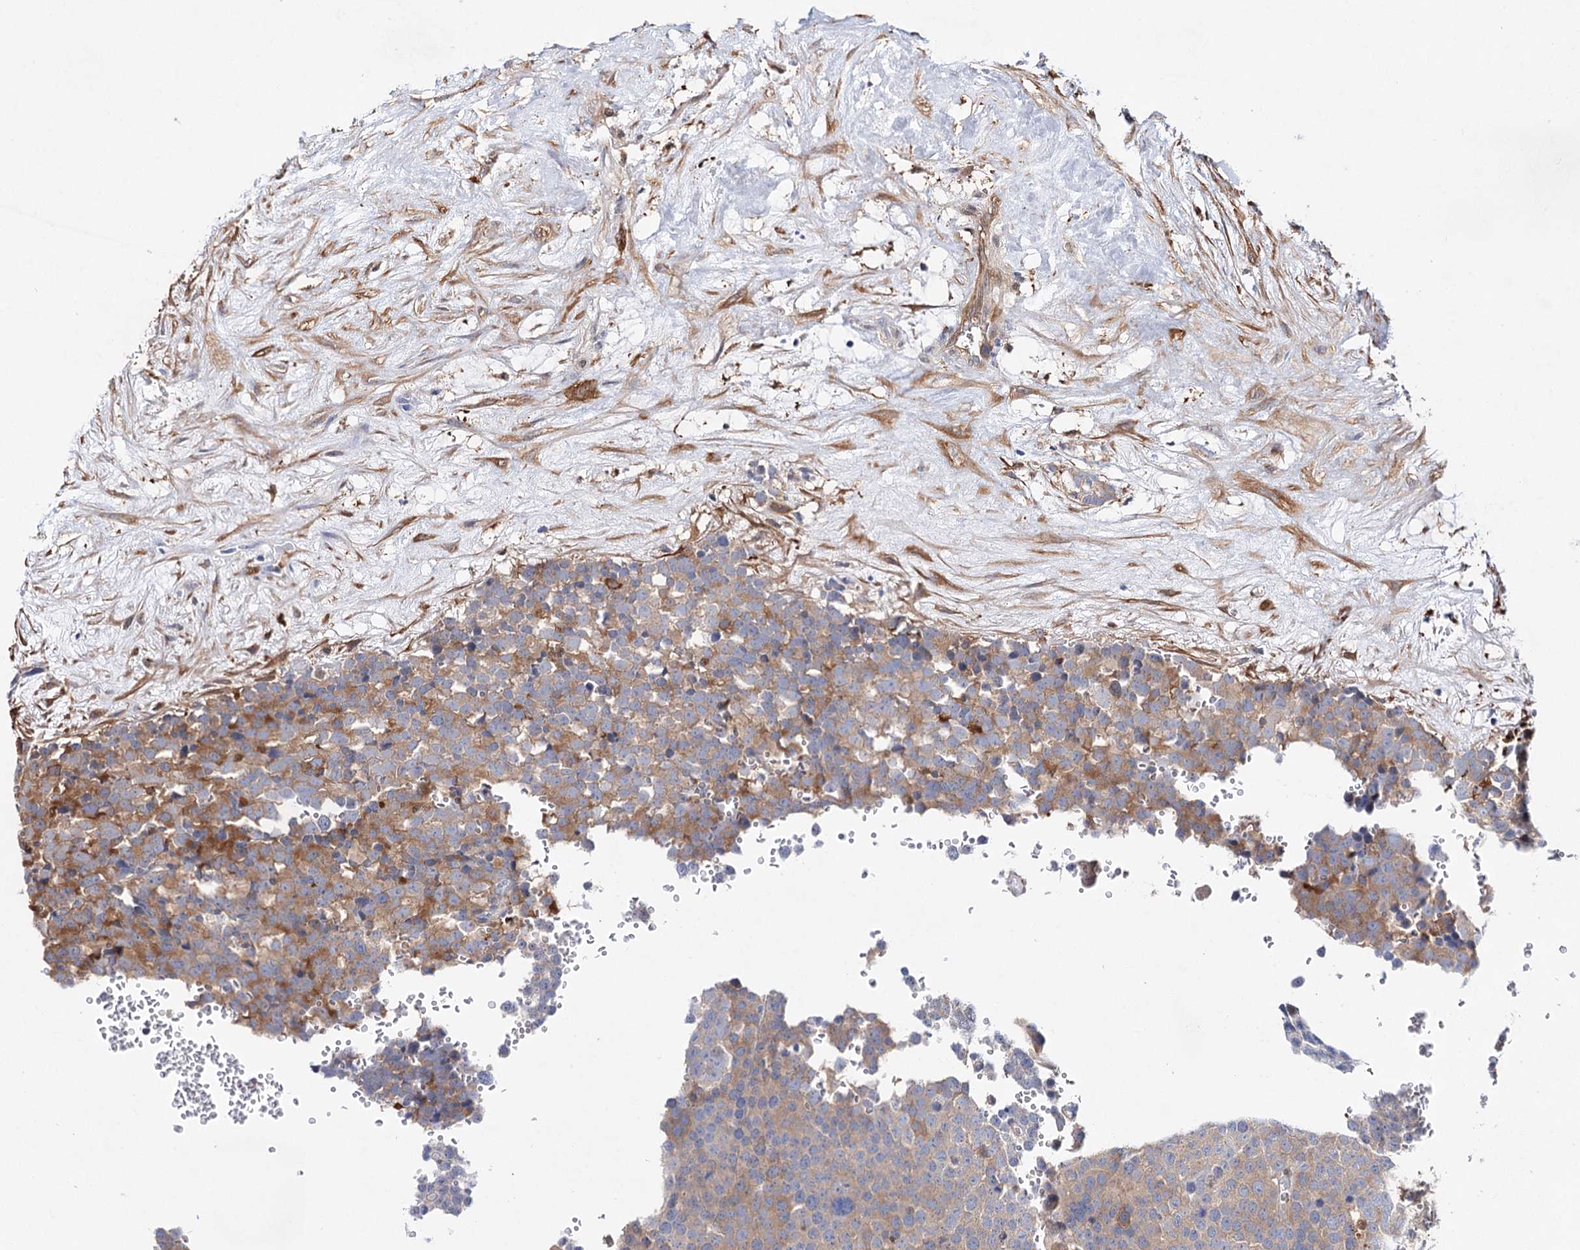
{"staining": {"intensity": "moderate", "quantity": "25%-75%", "location": "cytoplasmic/membranous"}, "tissue": "testis cancer", "cell_type": "Tumor cells", "image_type": "cancer", "snomed": [{"axis": "morphology", "description": "Seminoma, NOS"}, {"axis": "topography", "description": "Testis"}], "caption": "Tumor cells display medium levels of moderate cytoplasmic/membranous staining in about 25%-75% of cells in testis seminoma.", "gene": "CFAP46", "patient": {"sex": "male", "age": 71}}